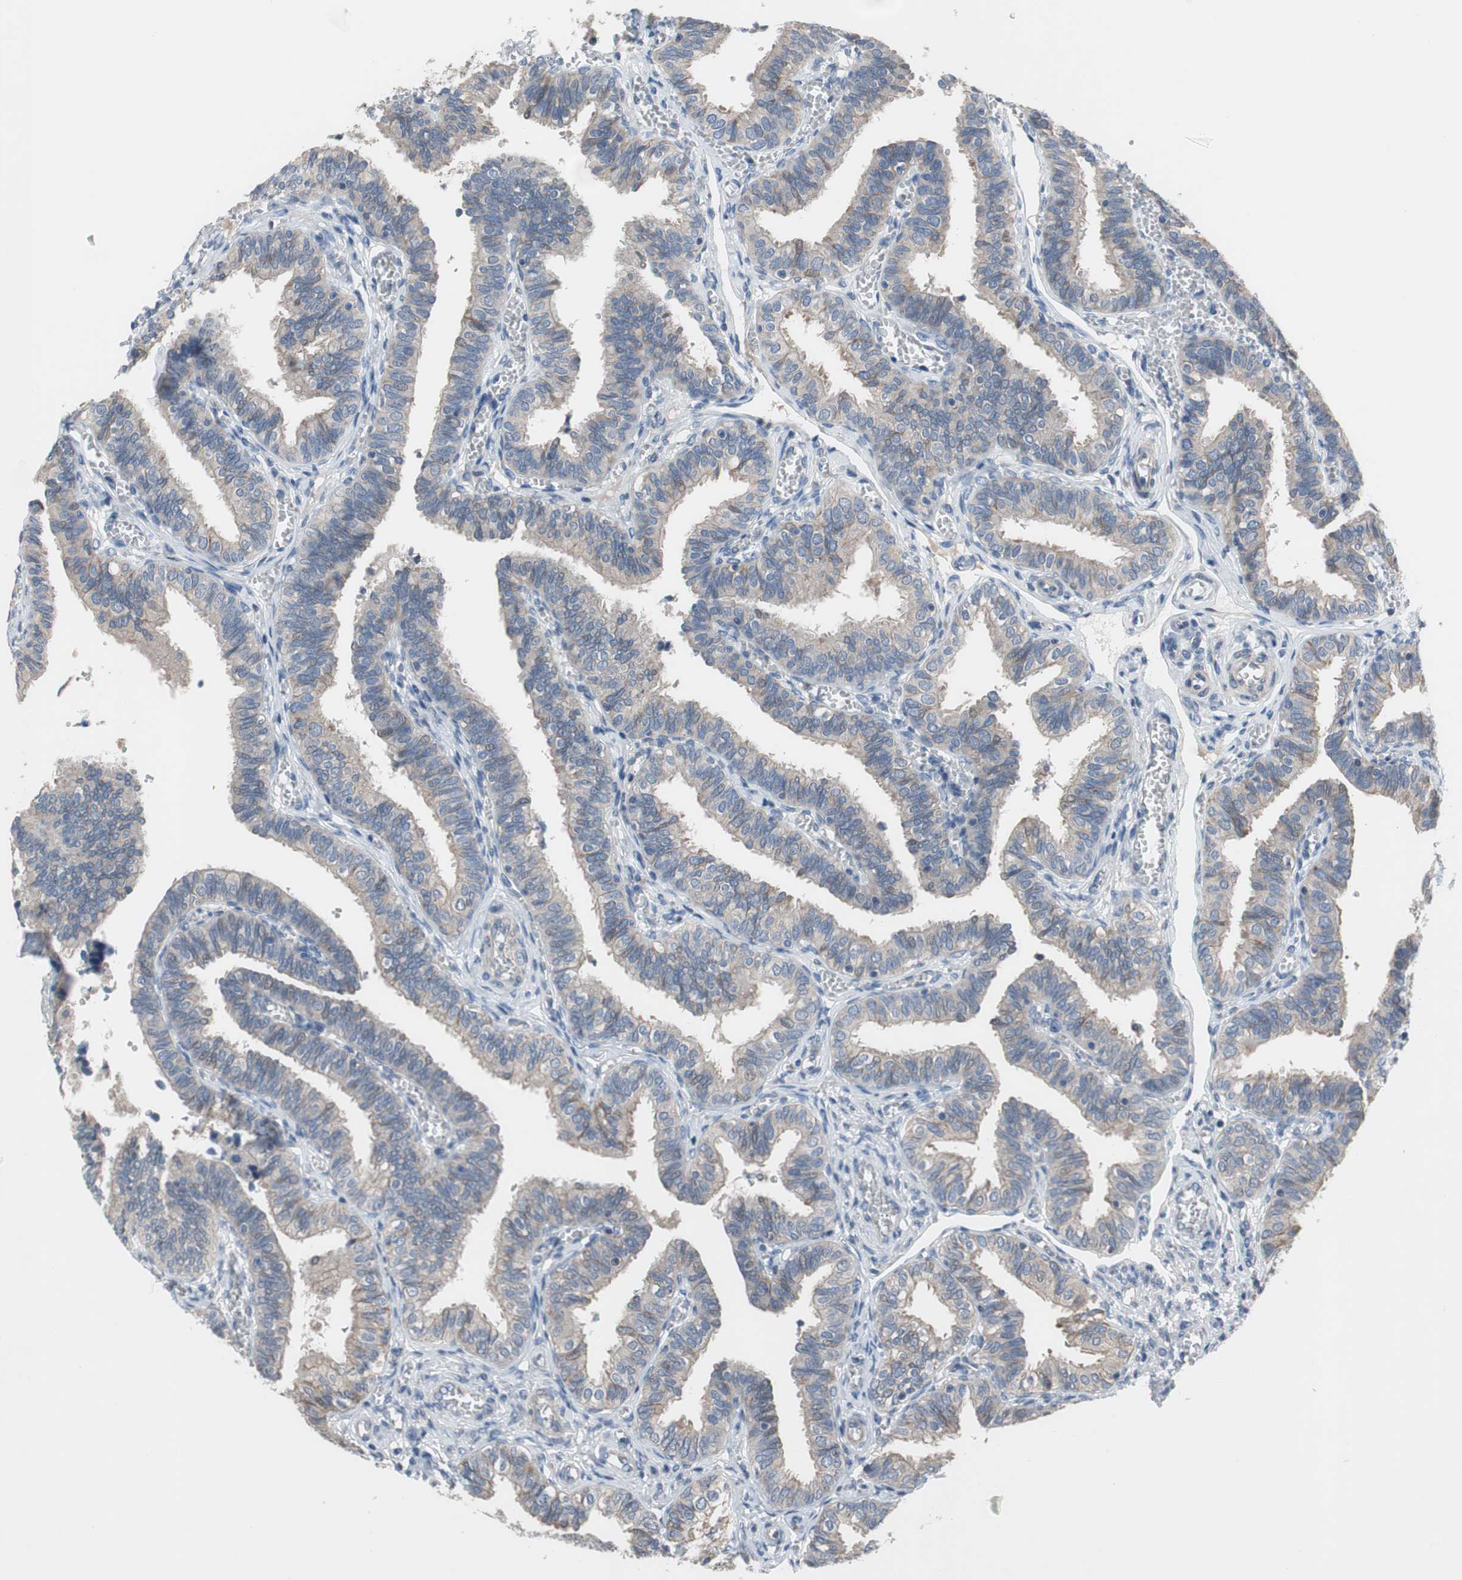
{"staining": {"intensity": "negative", "quantity": "none", "location": "none"}, "tissue": "fallopian tube", "cell_type": "Glandular cells", "image_type": "normal", "snomed": [{"axis": "morphology", "description": "Normal tissue, NOS"}, {"axis": "topography", "description": "Fallopian tube"}], "caption": "IHC of benign fallopian tube shows no staining in glandular cells.", "gene": "TACR3", "patient": {"sex": "female", "age": 46}}